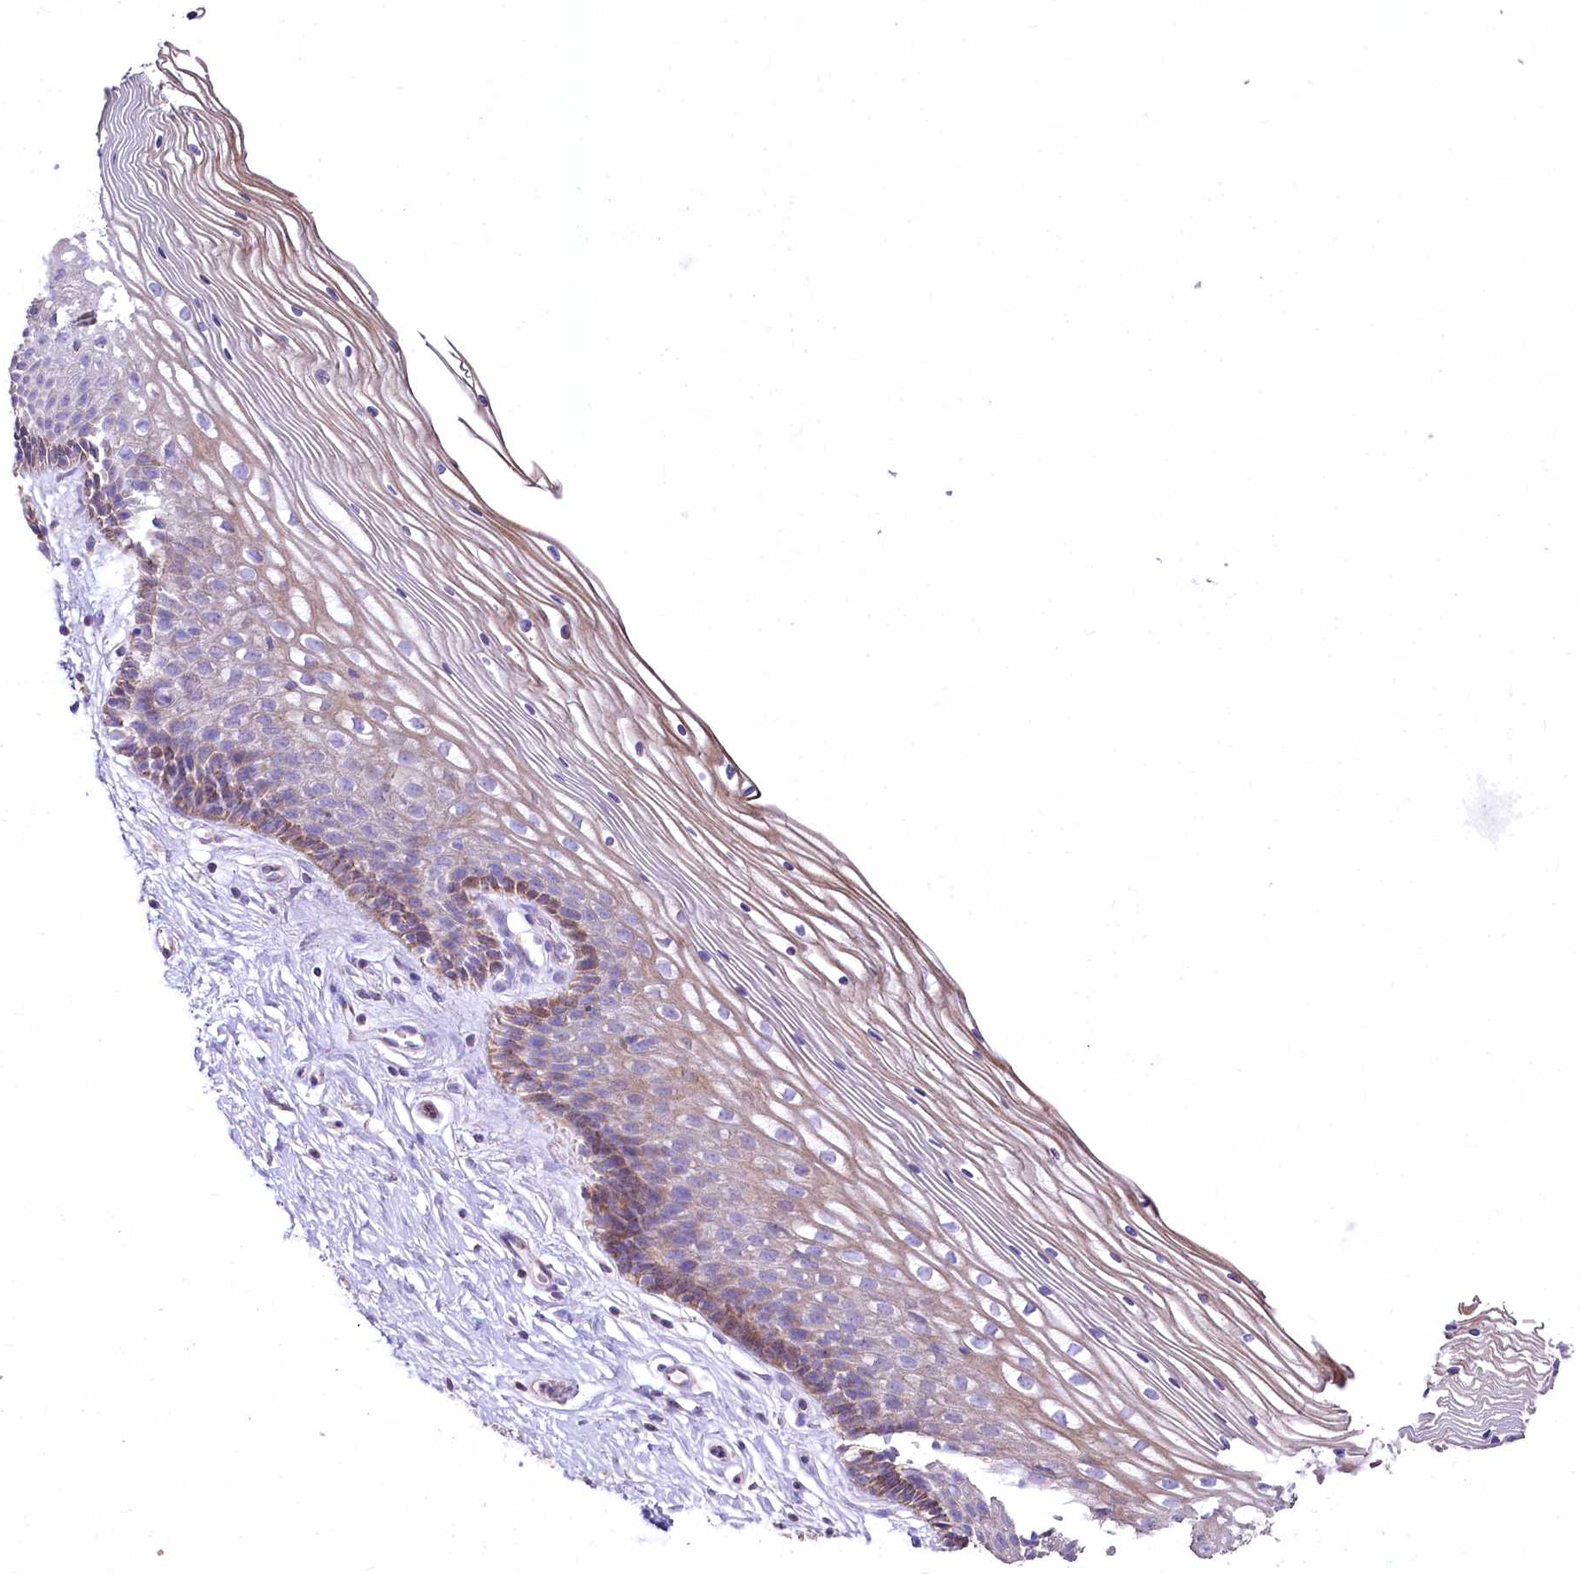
{"staining": {"intensity": "weak", "quantity": ">75%", "location": "cytoplasmic/membranous"}, "tissue": "cervix", "cell_type": "Glandular cells", "image_type": "normal", "snomed": [{"axis": "morphology", "description": "Normal tissue, NOS"}, {"axis": "topography", "description": "Cervix"}], "caption": "Immunohistochemical staining of unremarkable human cervix reveals weak cytoplasmic/membranous protein positivity in approximately >75% of glandular cells. (Brightfield microscopy of DAB IHC at high magnification).", "gene": "PTER", "patient": {"sex": "female", "age": 33}}